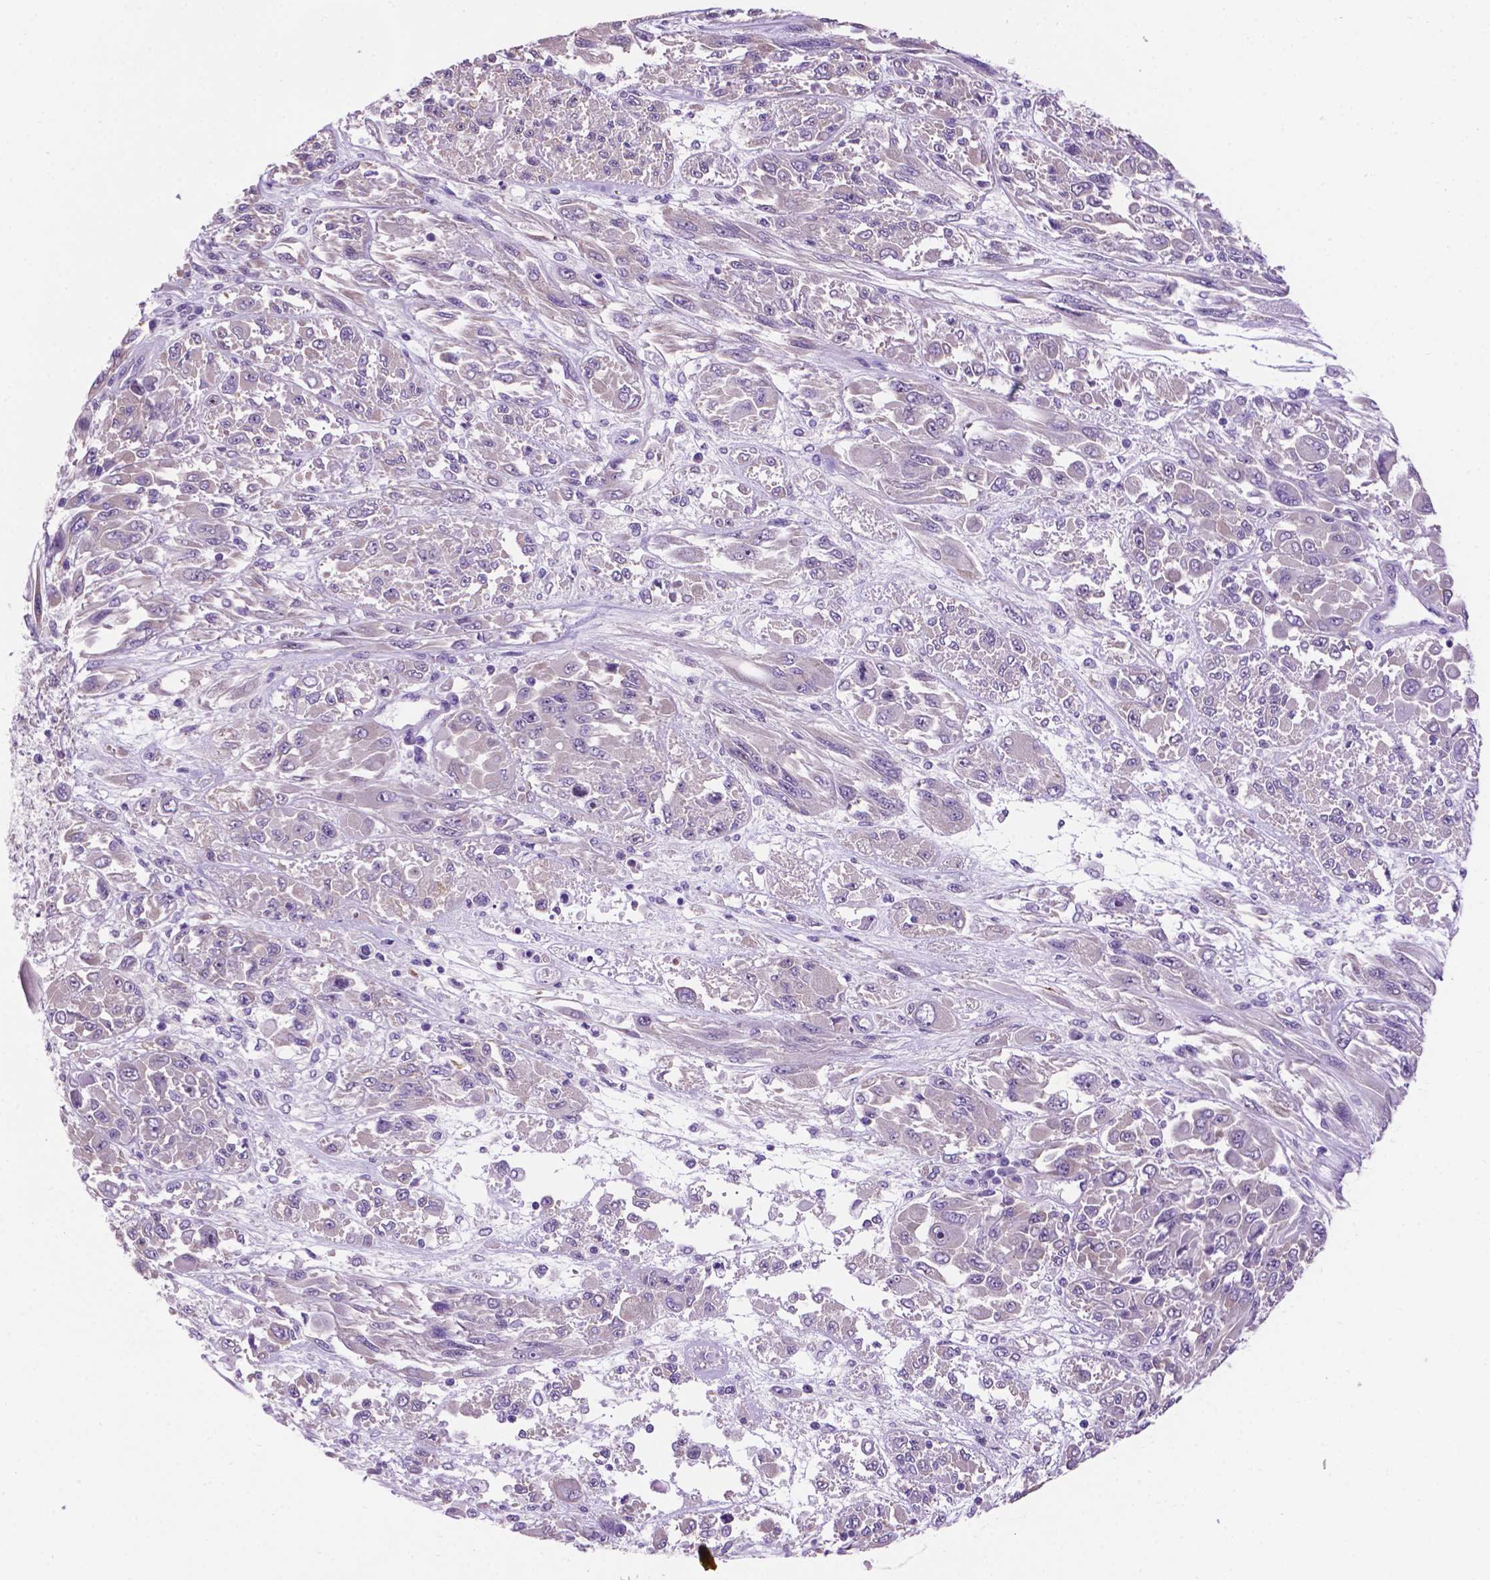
{"staining": {"intensity": "negative", "quantity": "none", "location": "none"}, "tissue": "melanoma", "cell_type": "Tumor cells", "image_type": "cancer", "snomed": [{"axis": "morphology", "description": "Malignant melanoma, NOS"}, {"axis": "topography", "description": "Skin"}], "caption": "A photomicrograph of human melanoma is negative for staining in tumor cells.", "gene": "SPDYA", "patient": {"sex": "female", "age": 91}}